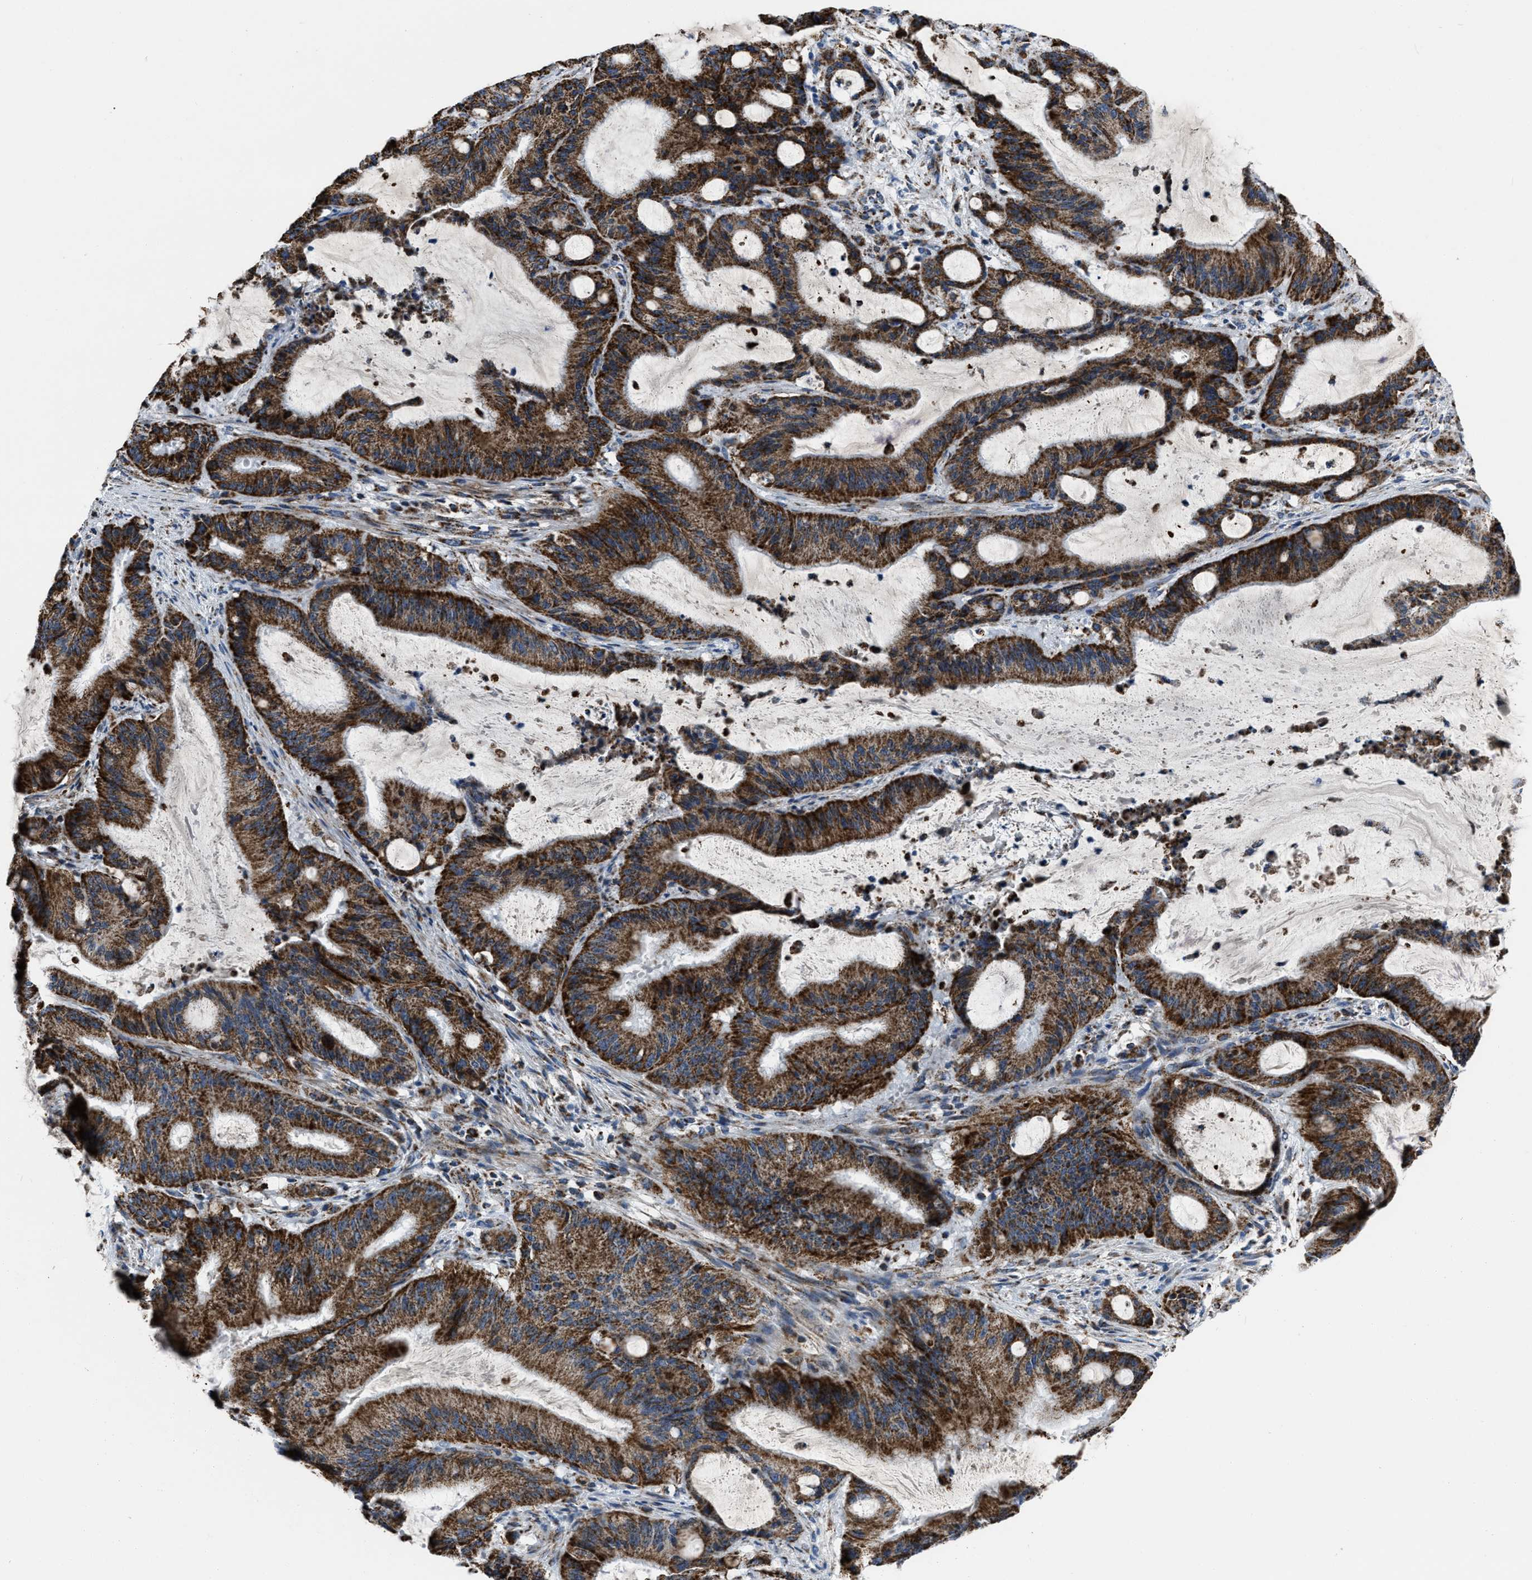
{"staining": {"intensity": "strong", "quantity": ">75%", "location": "cytoplasmic/membranous"}, "tissue": "liver cancer", "cell_type": "Tumor cells", "image_type": "cancer", "snomed": [{"axis": "morphology", "description": "Normal tissue, NOS"}, {"axis": "morphology", "description": "Cholangiocarcinoma"}, {"axis": "topography", "description": "Liver"}, {"axis": "topography", "description": "Peripheral nerve tissue"}], "caption": "Liver cancer (cholangiocarcinoma) was stained to show a protein in brown. There is high levels of strong cytoplasmic/membranous positivity in about >75% of tumor cells.", "gene": "NSD3", "patient": {"sex": "female", "age": 73}}